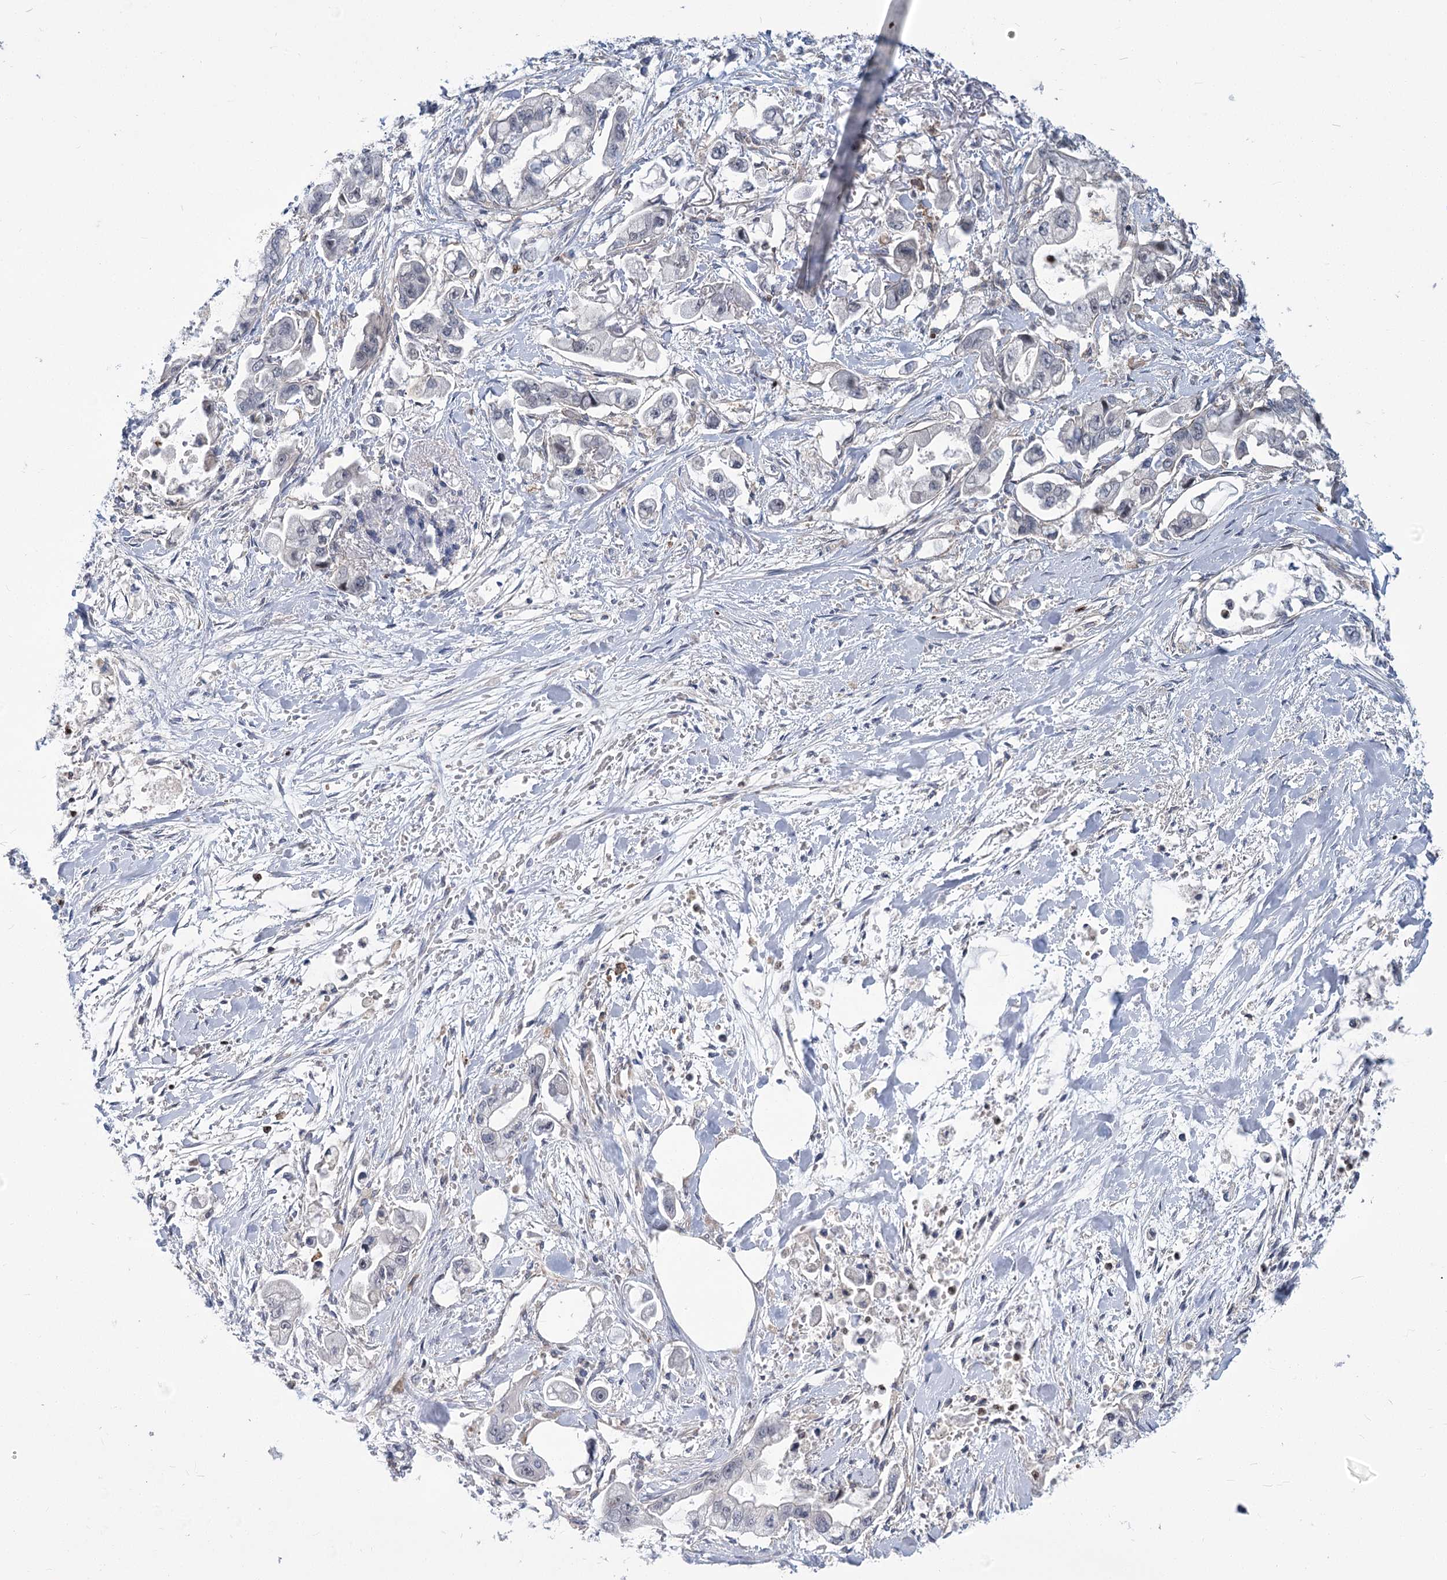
{"staining": {"intensity": "negative", "quantity": "none", "location": "none"}, "tissue": "stomach cancer", "cell_type": "Tumor cells", "image_type": "cancer", "snomed": [{"axis": "morphology", "description": "Adenocarcinoma, NOS"}, {"axis": "topography", "description": "Stomach"}], "caption": "High power microscopy photomicrograph of an immunohistochemistry micrograph of stomach adenocarcinoma, revealing no significant positivity in tumor cells. (IHC, brightfield microscopy, high magnification).", "gene": "THAP6", "patient": {"sex": "male", "age": 62}}